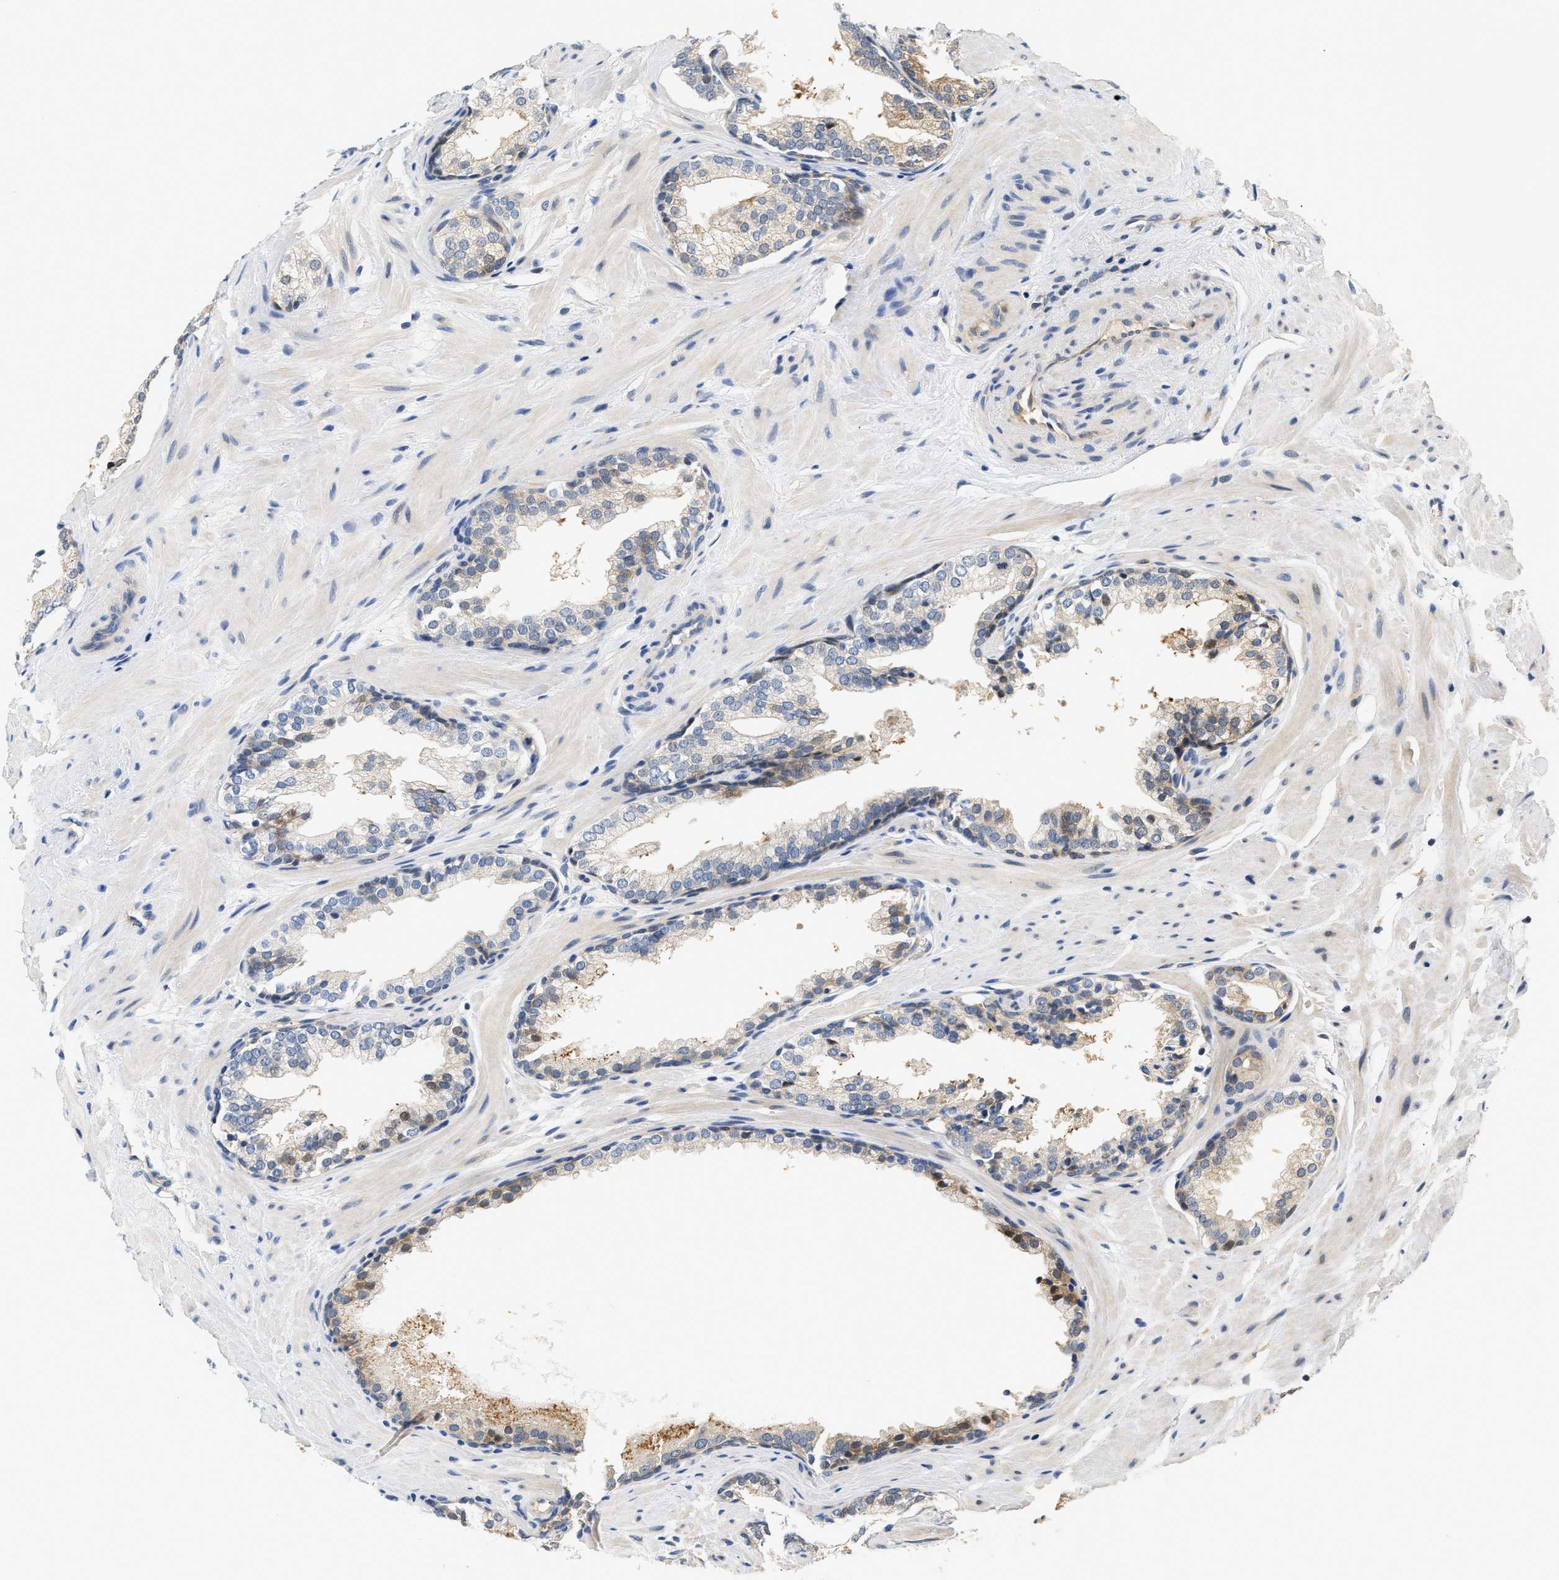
{"staining": {"intensity": "negative", "quantity": "none", "location": "none"}, "tissue": "prostate cancer", "cell_type": "Tumor cells", "image_type": "cancer", "snomed": [{"axis": "morphology", "description": "Adenocarcinoma, Low grade"}, {"axis": "topography", "description": "Prostate"}], "caption": "A high-resolution photomicrograph shows immunohistochemistry (IHC) staining of prostate cancer, which shows no significant positivity in tumor cells.", "gene": "TNIP2", "patient": {"sex": "male", "age": 69}}